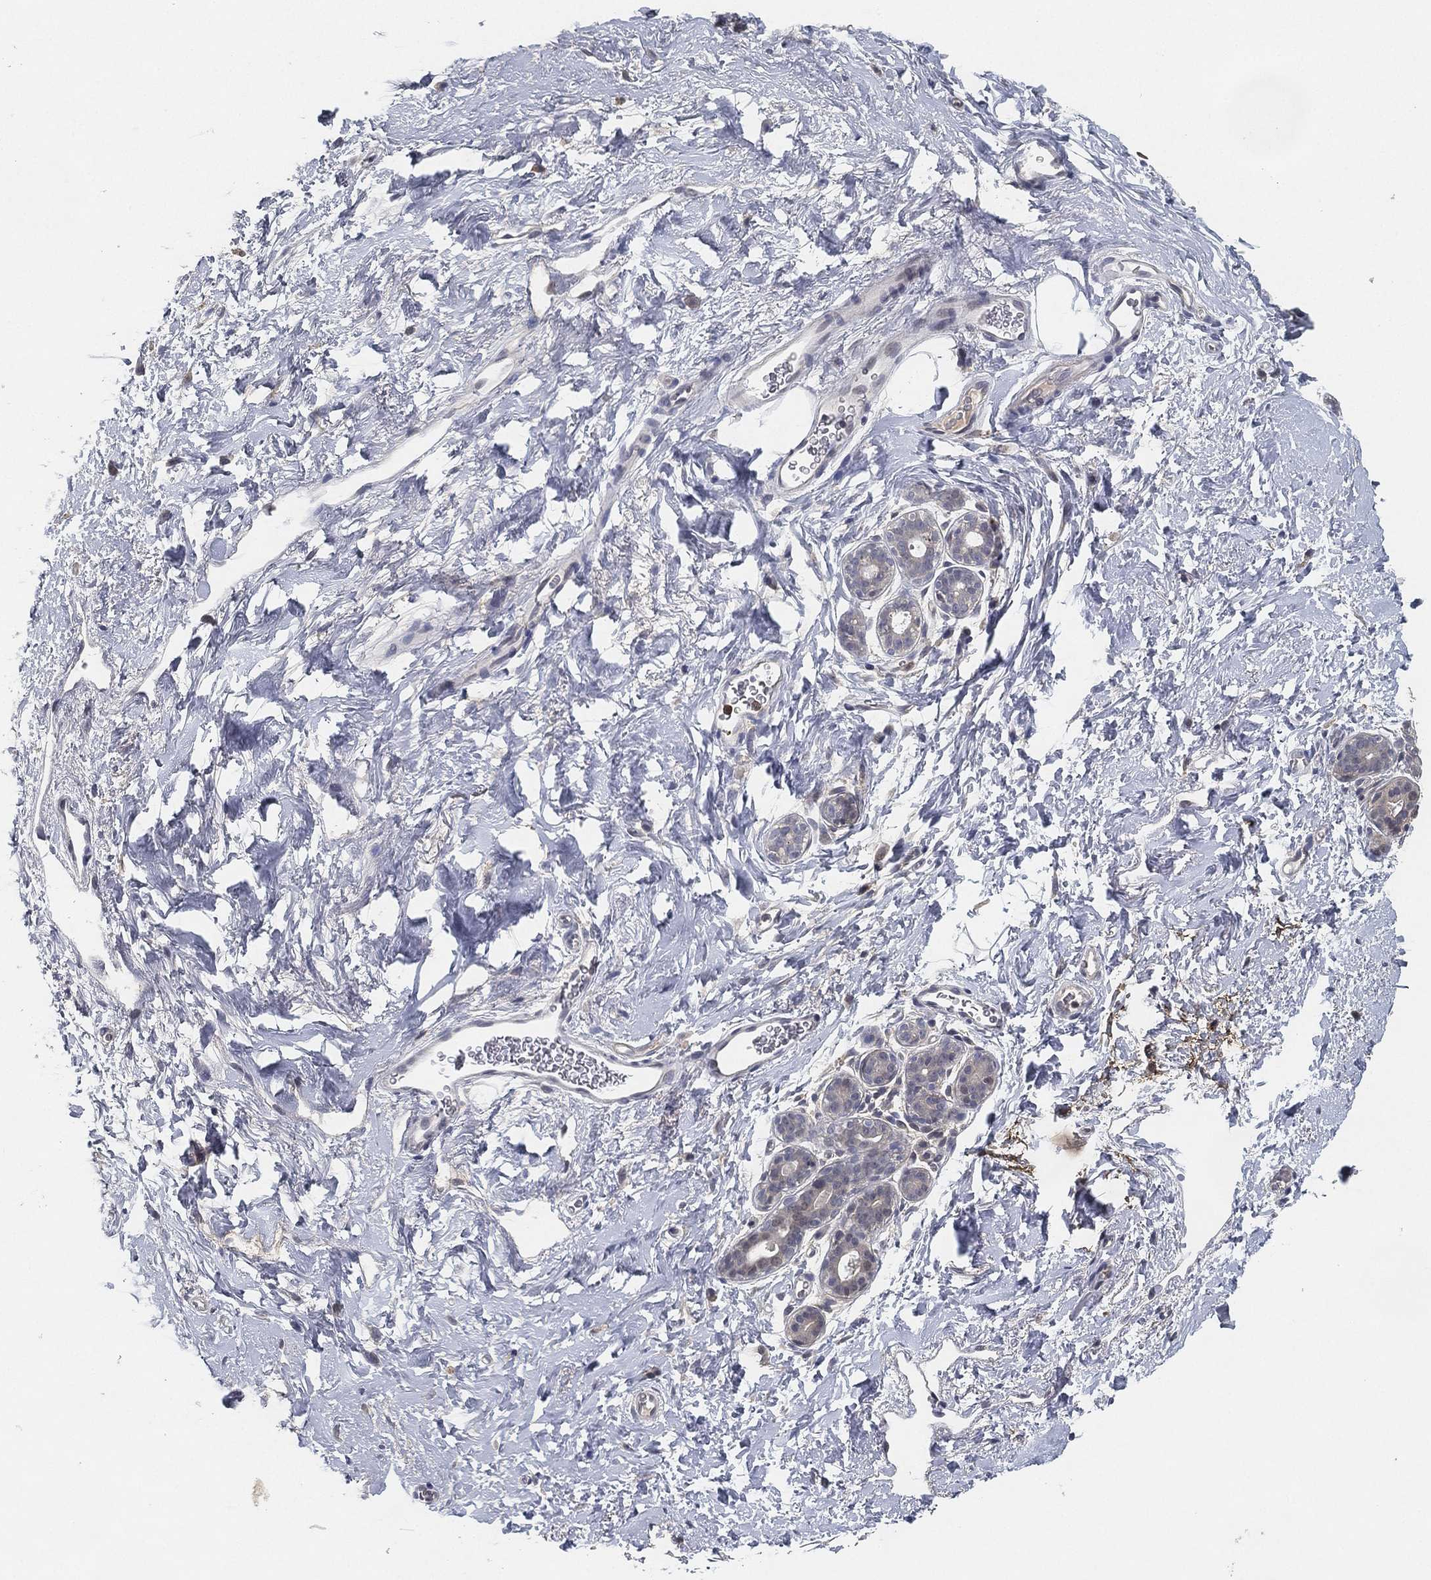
{"staining": {"intensity": "negative", "quantity": "none", "location": "none"}, "tissue": "breast", "cell_type": "Adipocytes", "image_type": "normal", "snomed": [{"axis": "morphology", "description": "Normal tissue, NOS"}, {"axis": "topography", "description": "Breast"}], "caption": "IHC of normal human breast shows no positivity in adipocytes.", "gene": "CFAP251", "patient": {"sex": "female", "age": 43}}